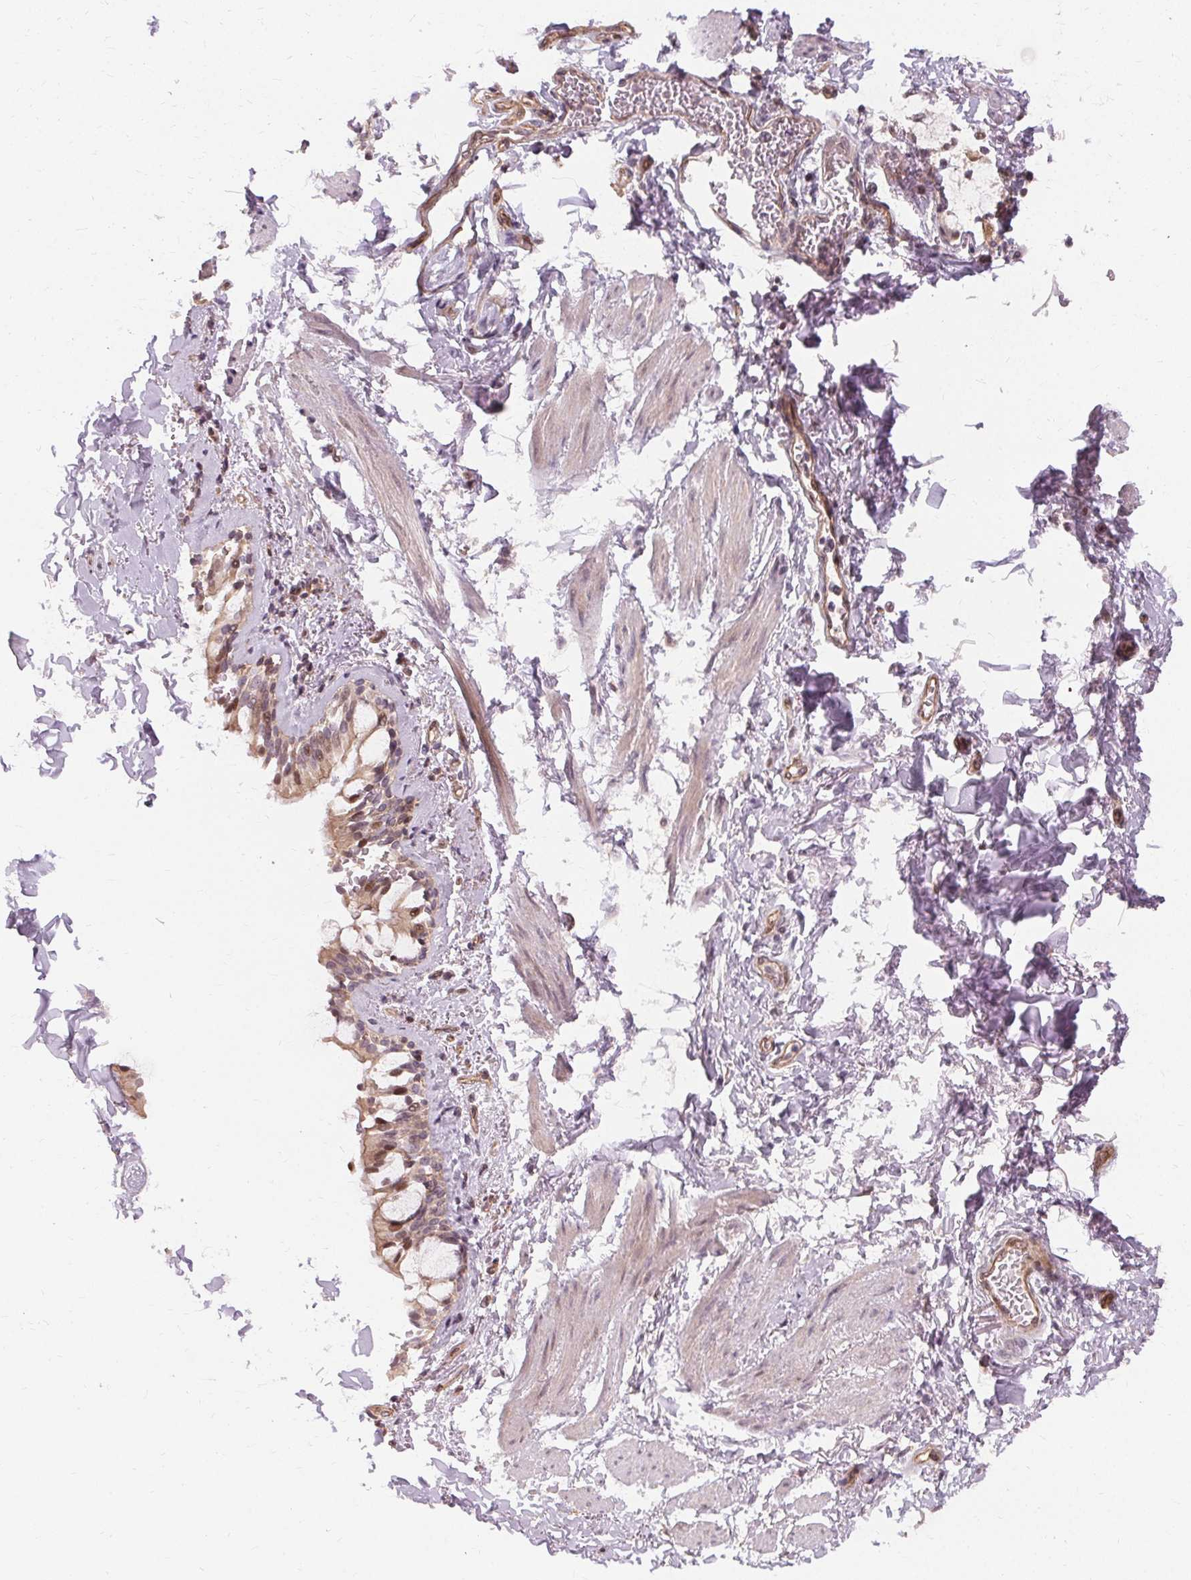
{"staining": {"intensity": "negative", "quantity": "none", "location": "none"}, "tissue": "soft tissue", "cell_type": "Chondrocytes", "image_type": "normal", "snomed": [{"axis": "morphology", "description": "Normal tissue, NOS"}, {"axis": "topography", "description": "Cartilage tissue"}, {"axis": "topography", "description": "Bronchus"}, {"axis": "topography", "description": "Peripheral nerve tissue"}], "caption": "Protein analysis of unremarkable soft tissue shows no significant positivity in chondrocytes.", "gene": "USP8", "patient": {"sex": "male", "age": 67}}